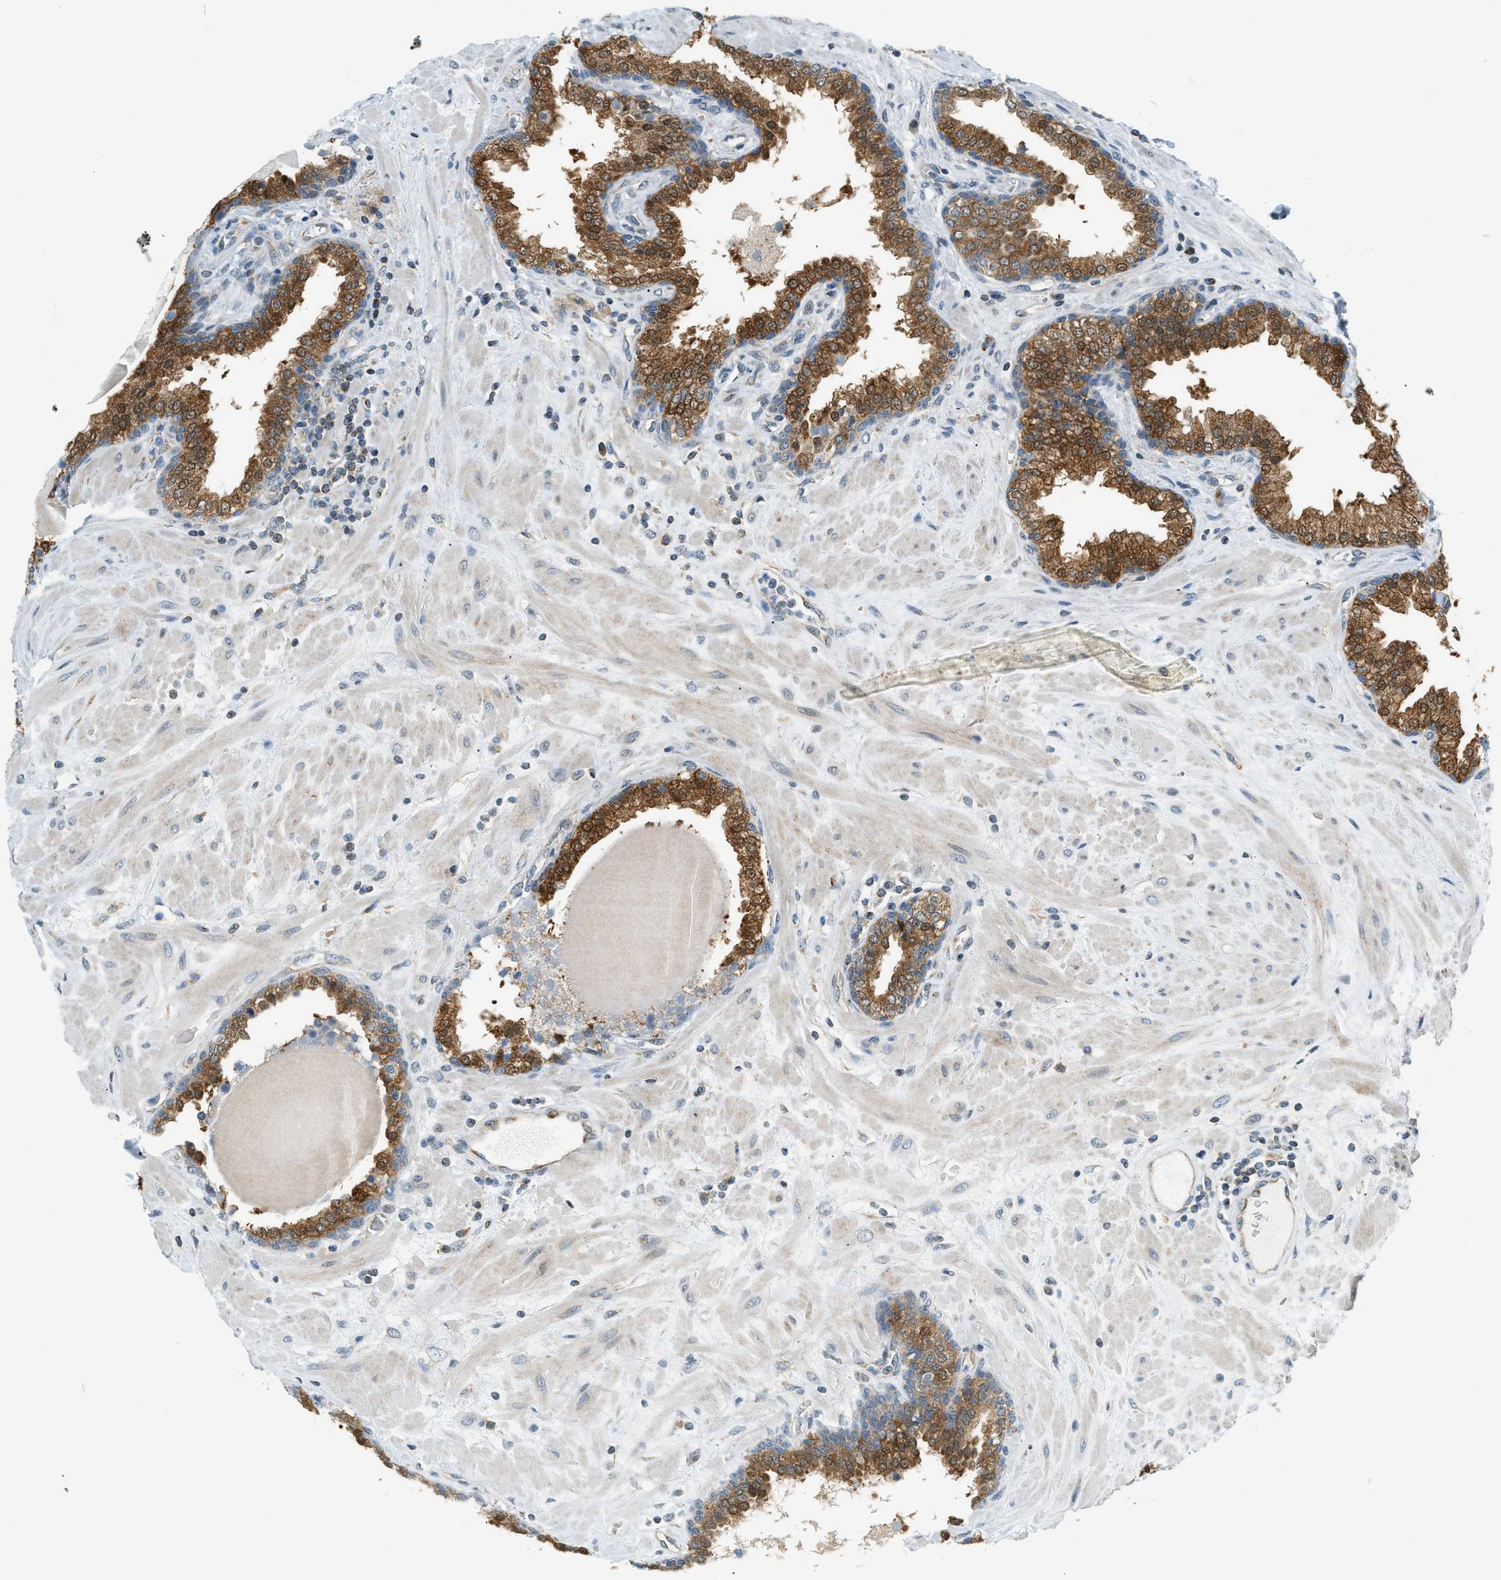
{"staining": {"intensity": "strong", "quantity": ">75%", "location": "cytoplasmic/membranous"}, "tissue": "prostate", "cell_type": "Glandular cells", "image_type": "normal", "snomed": [{"axis": "morphology", "description": "Normal tissue, NOS"}, {"axis": "topography", "description": "Prostate"}], "caption": "Glandular cells display high levels of strong cytoplasmic/membranous expression in about >75% of cells in benign human prostate.", "gene": "PIGG", "patient": {"sex": "male", "age": 51}}